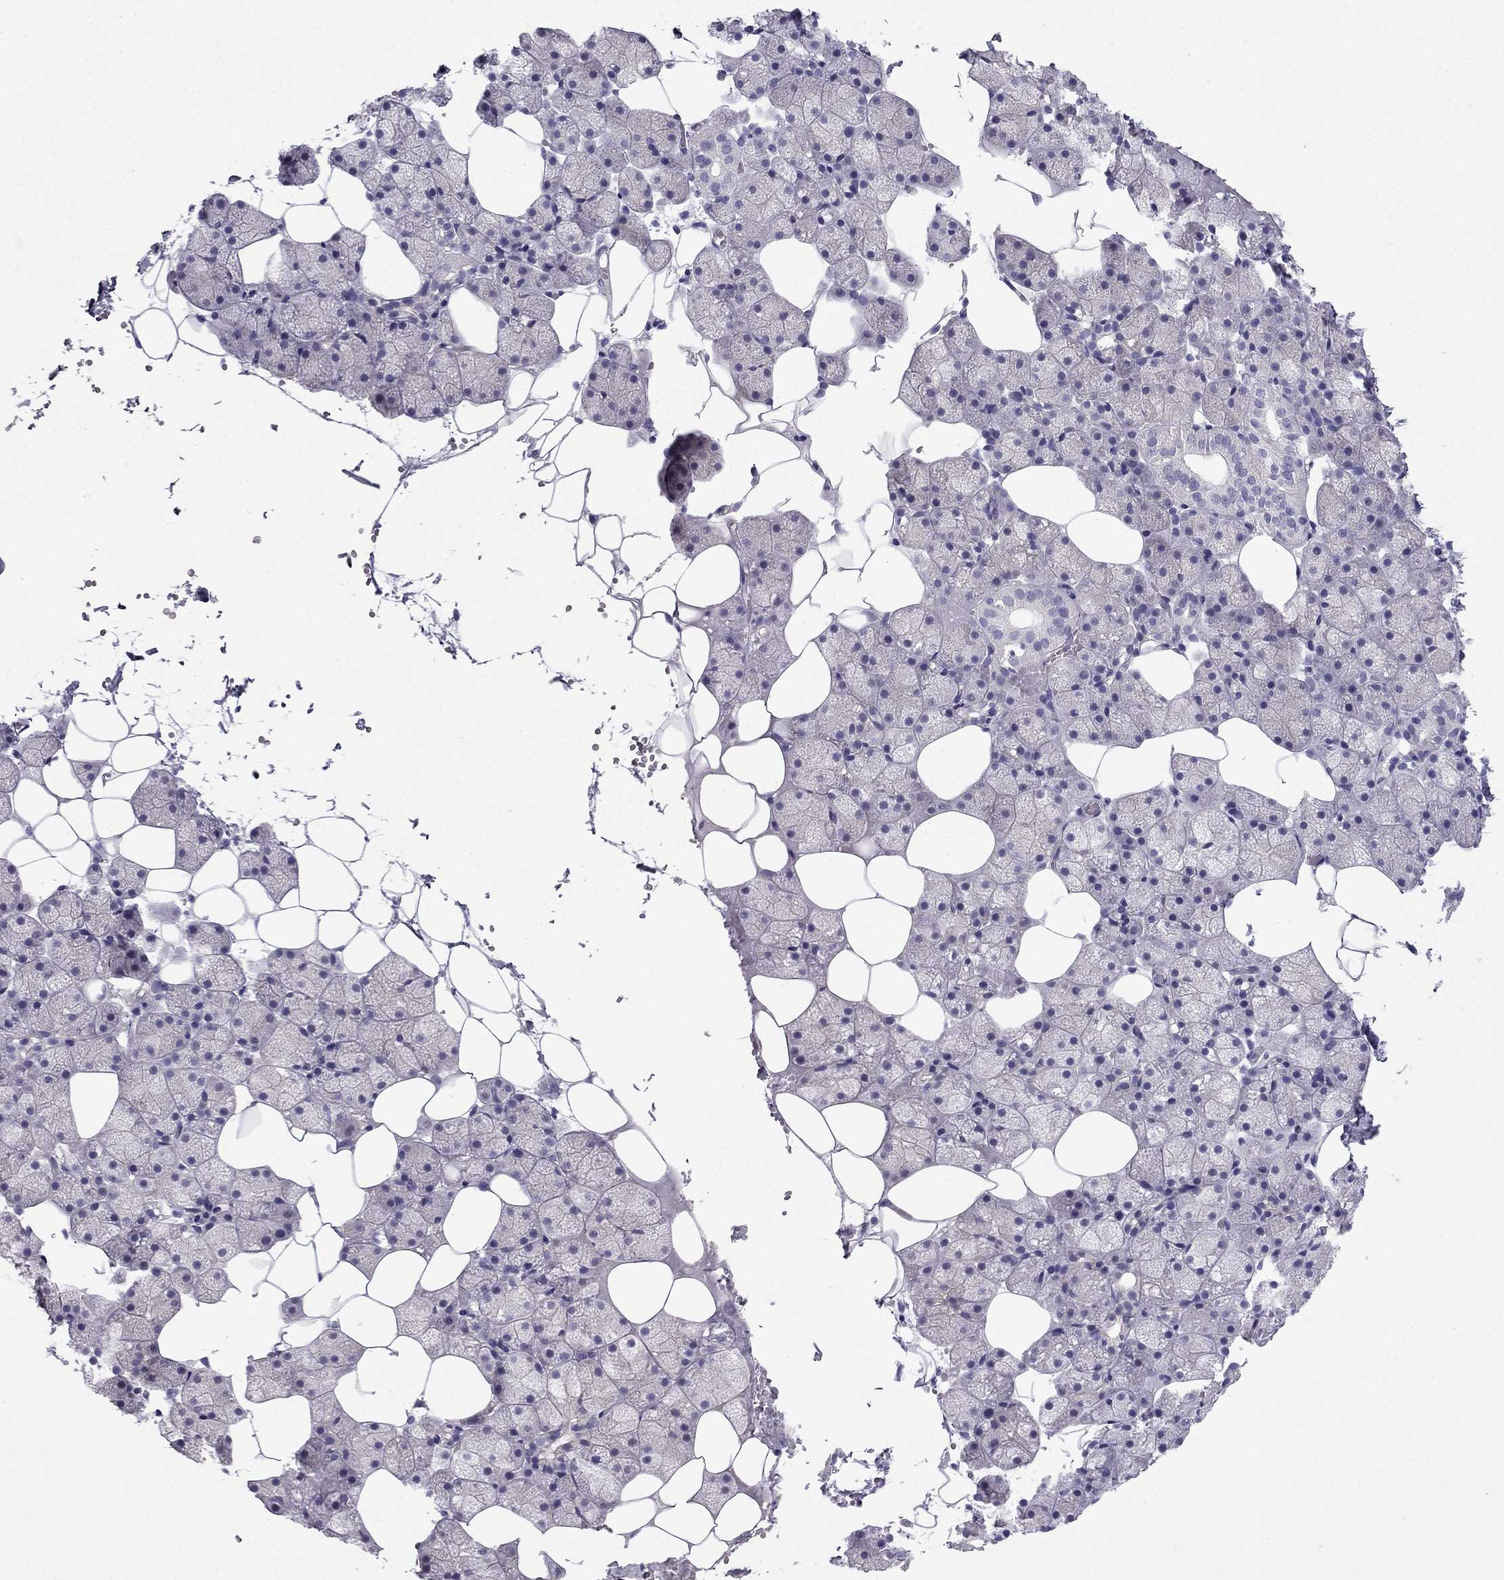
{"staining": {"intensity": "negative", "quantity": "none", "location": "none"}, "tissue": "salivary gland", "cell_type": "Glandular cells", "image_type": "normal", "snomed": [{"axis": "morphology", "description": "Normal tissue, NOS"}, {"axis": "topography", "description": "Salivary gland"}], "caption": "The histopathology image reveals no significant positivity in glandular cells of salivary gland. (DAB immunohistochemistry (IHC), high magnification).", "gene": "GJA8", "patient": {"sex": "male", "age": 38}}